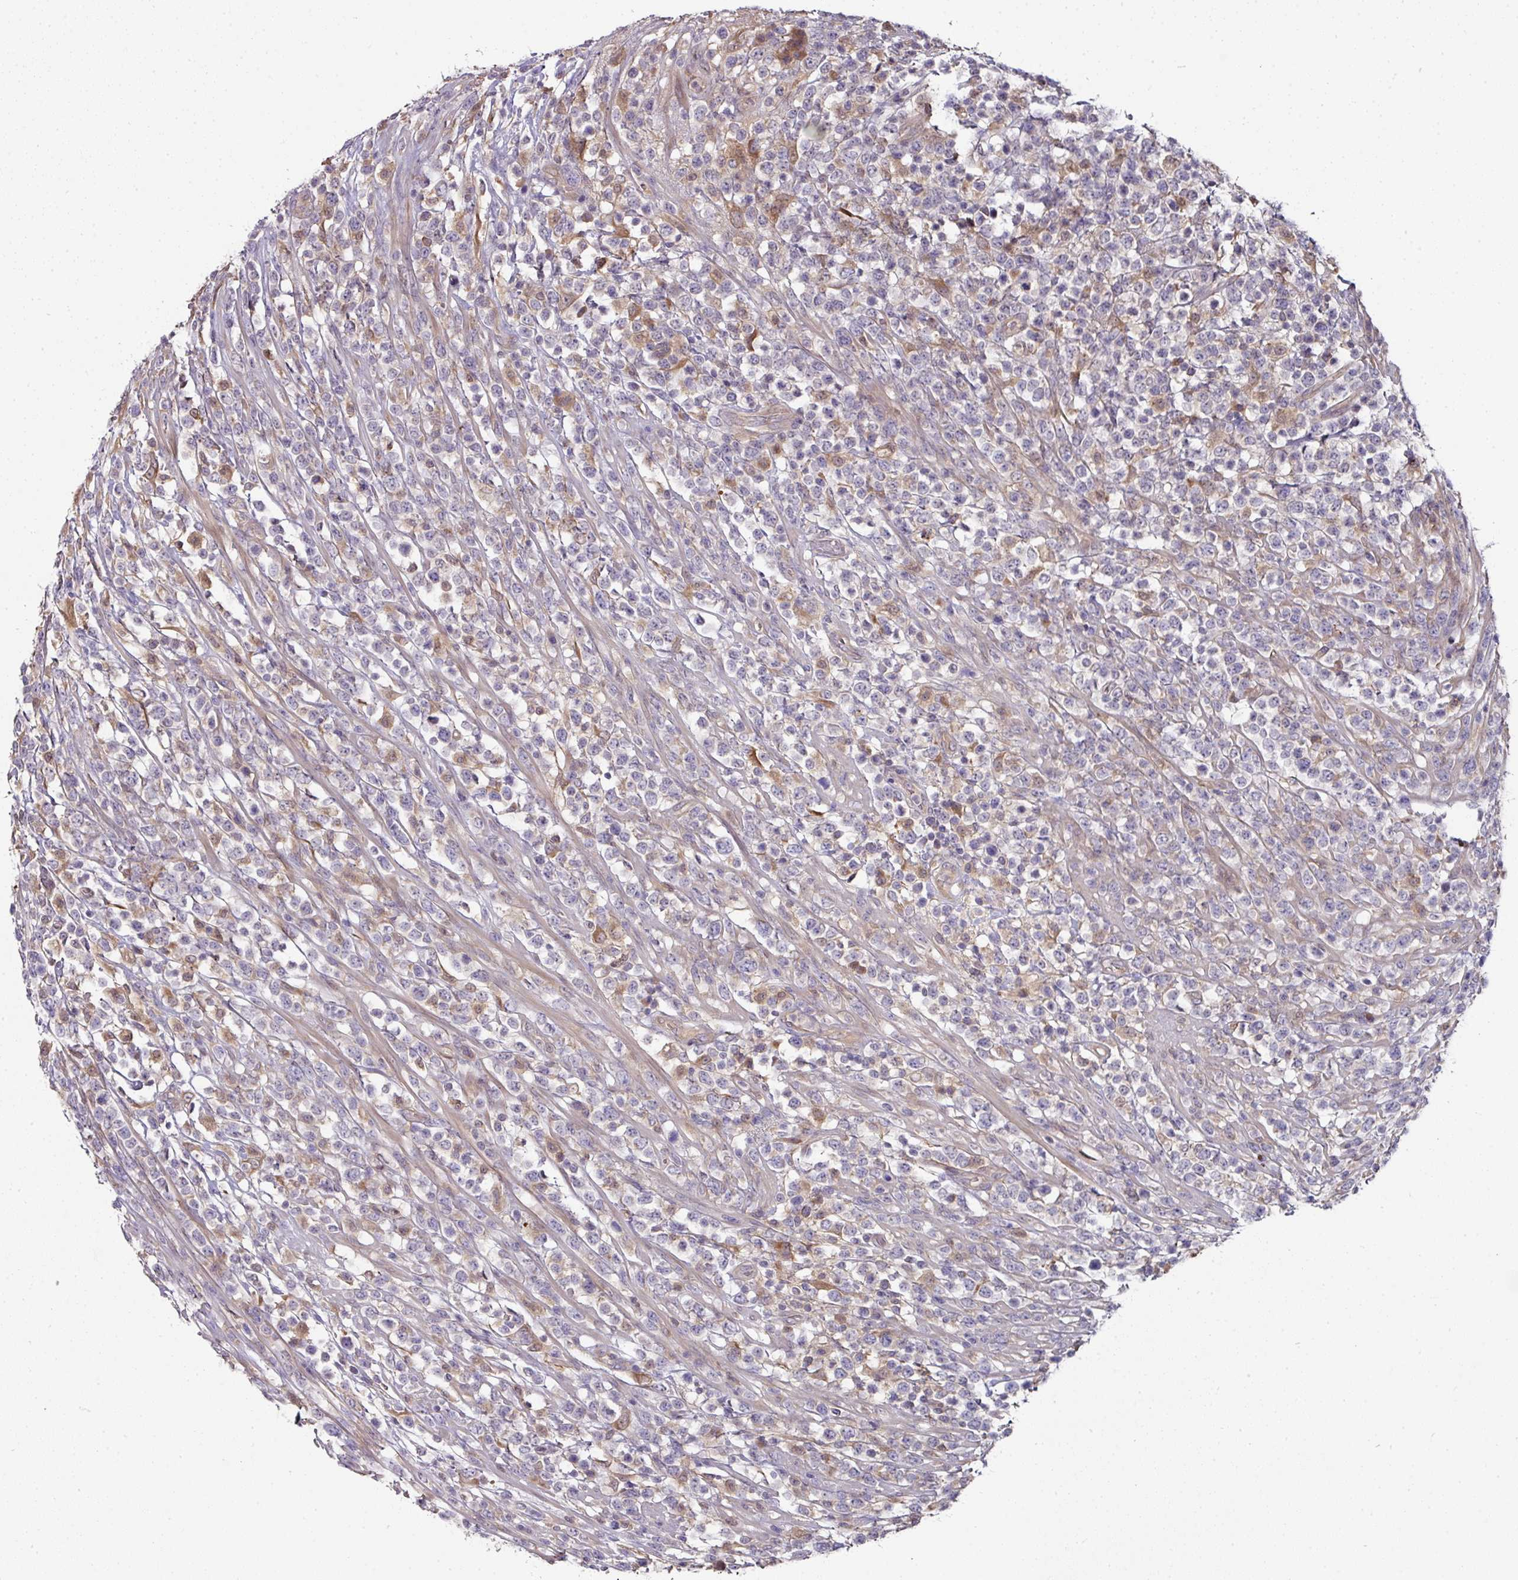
{"staining": {"intensity": "negative", "quantity": "none", "location": "none"}, "tissue": "lymphoma", "cell_type": "Tumor cells", "image_type": "cancer", "snomed": [{"axis": "morphology", "description": "Malignant lymphoma, non-Hodgkin's type, High grade"}, {"axis": "topography", "description": "Colon"}], "caption": "This is a micrograph of IHC staining of malignant lymphoma, non-Hodgkin's type (high-grade), which shows no positivity in tumor cells.", "gene": "CTDSP2", "patient": {"sex": "female", "age": 53}}